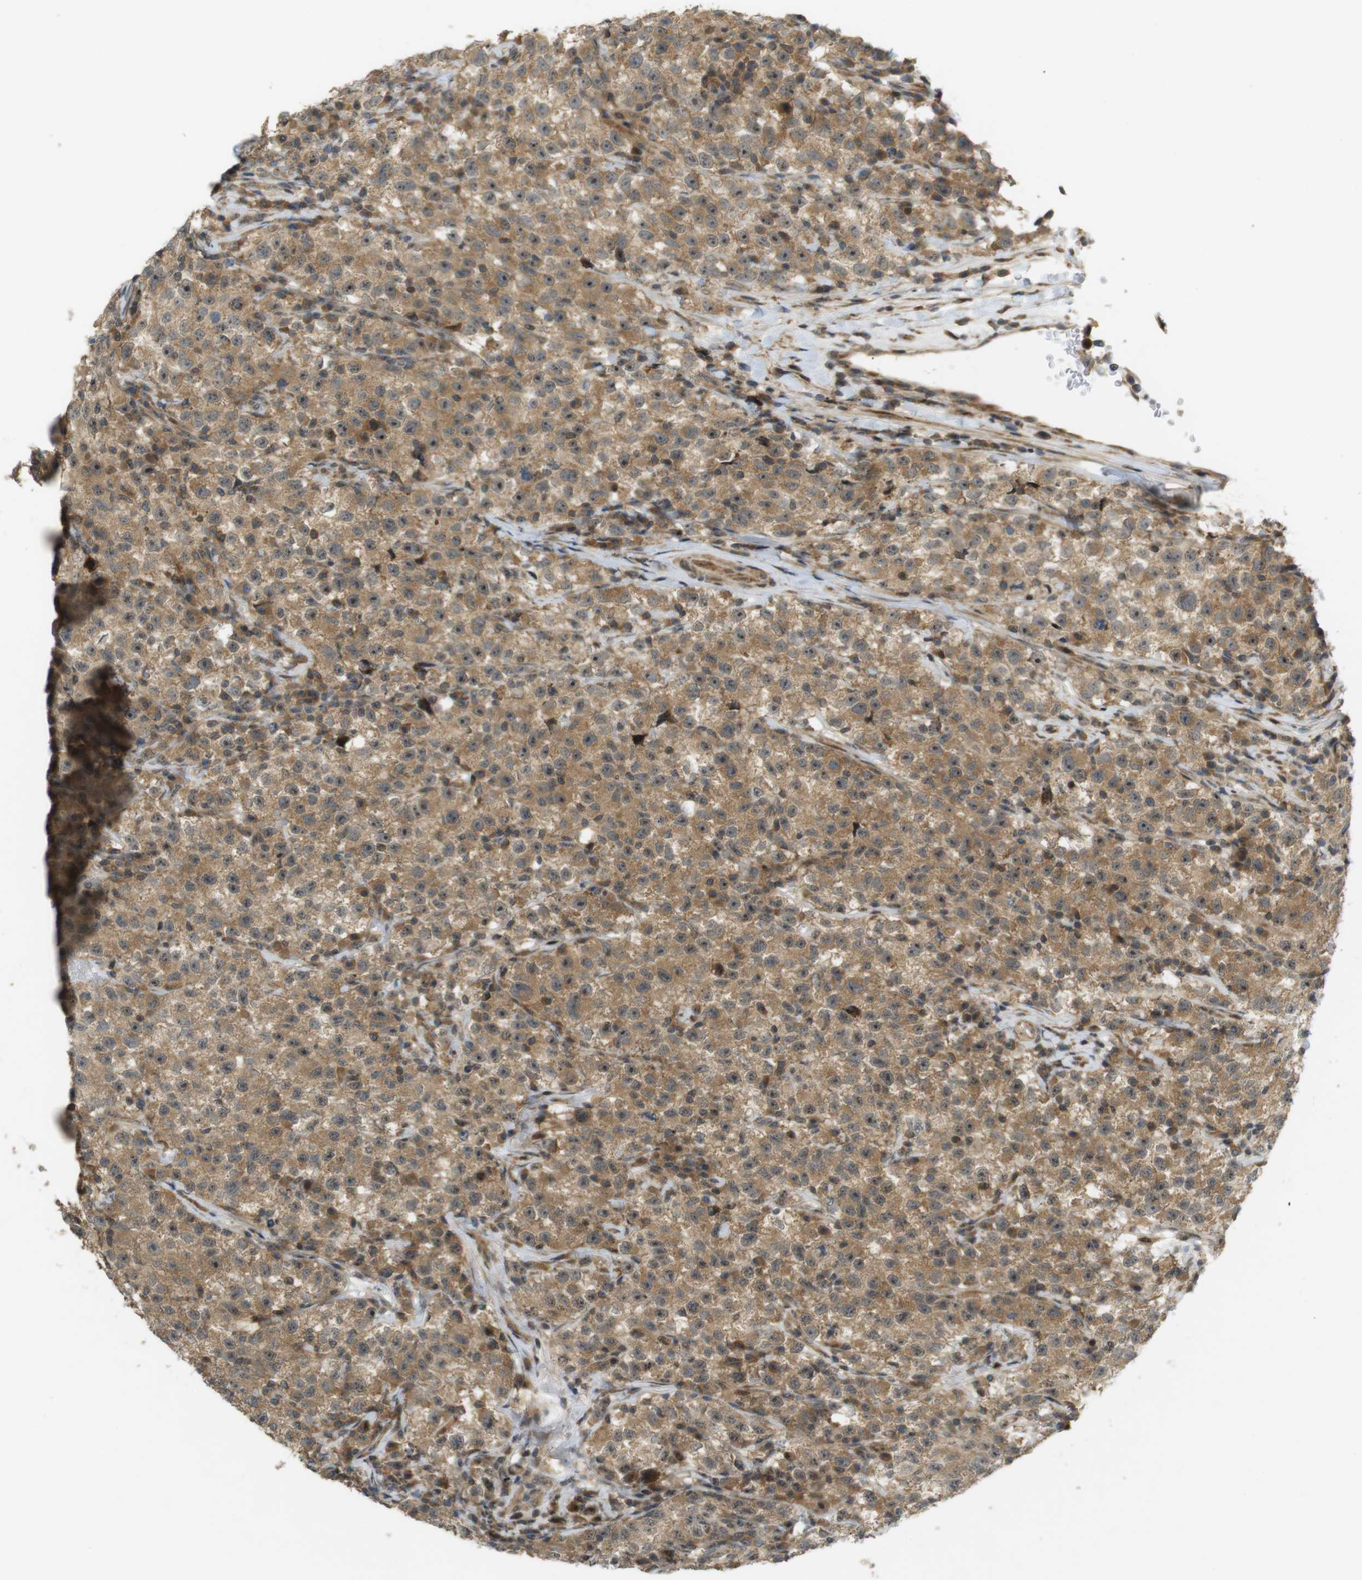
{"staining": {"intensity": "moderate", "quantity": ">75%", "location": "cytoplasmic/membranous,nuclear"}, "tissue": "testis cancer", "cell_type": "Tumor cells", "image_type": "cancer", "snomed": [{"axis": "morphology", "description": "Seminoma, NOS"}, {"axis": "topography", "description": "Testis"}], "caption": "IHC micrograph of neoplastic tissue: human testis seminoma stained using IHC reveals medium levels of moderate protein expression localized specifically in the cytoplasmic/membranous and nuclear of tumor cells, appearing as a cytoplasmic/membranous and nuclear brown color.", "gene": "TMX3", "patient": {"sex": "male", "age": 22}}